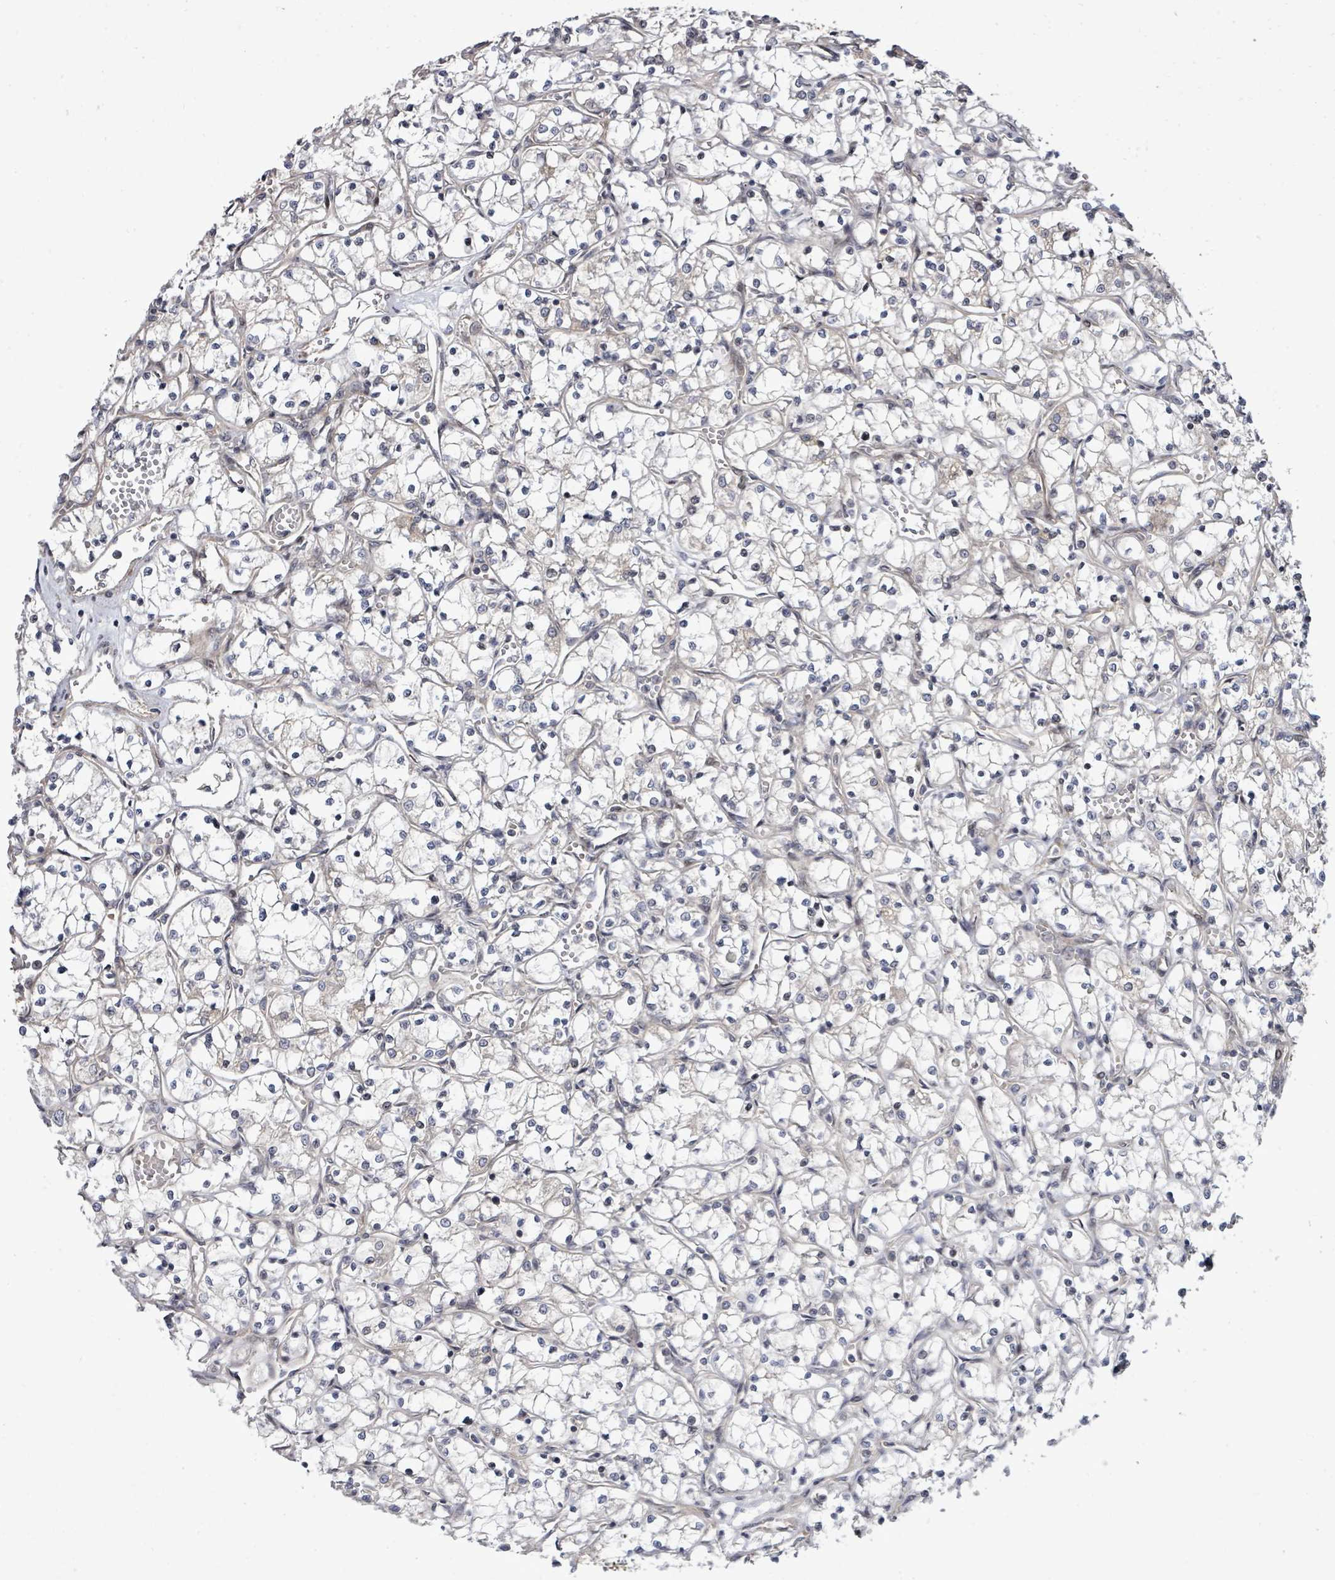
{"staining": {"intensity": "negative", "quantity": "none", "location": "none"}, "tissue": "renal cancer", "cell_type": "Tumor cells", "image_type": "cancer", "snomed": [{"axis": "morphology", "description": "Adenocarcinoma, NOS"}, {"axis": "topography", "description": "Kidney"}], "caption": "Tumor cells are negative for brown protein staining in renal cancer.", "gene": "KRTAP27-1", "patient": {"sex": "female", "age": 69}}